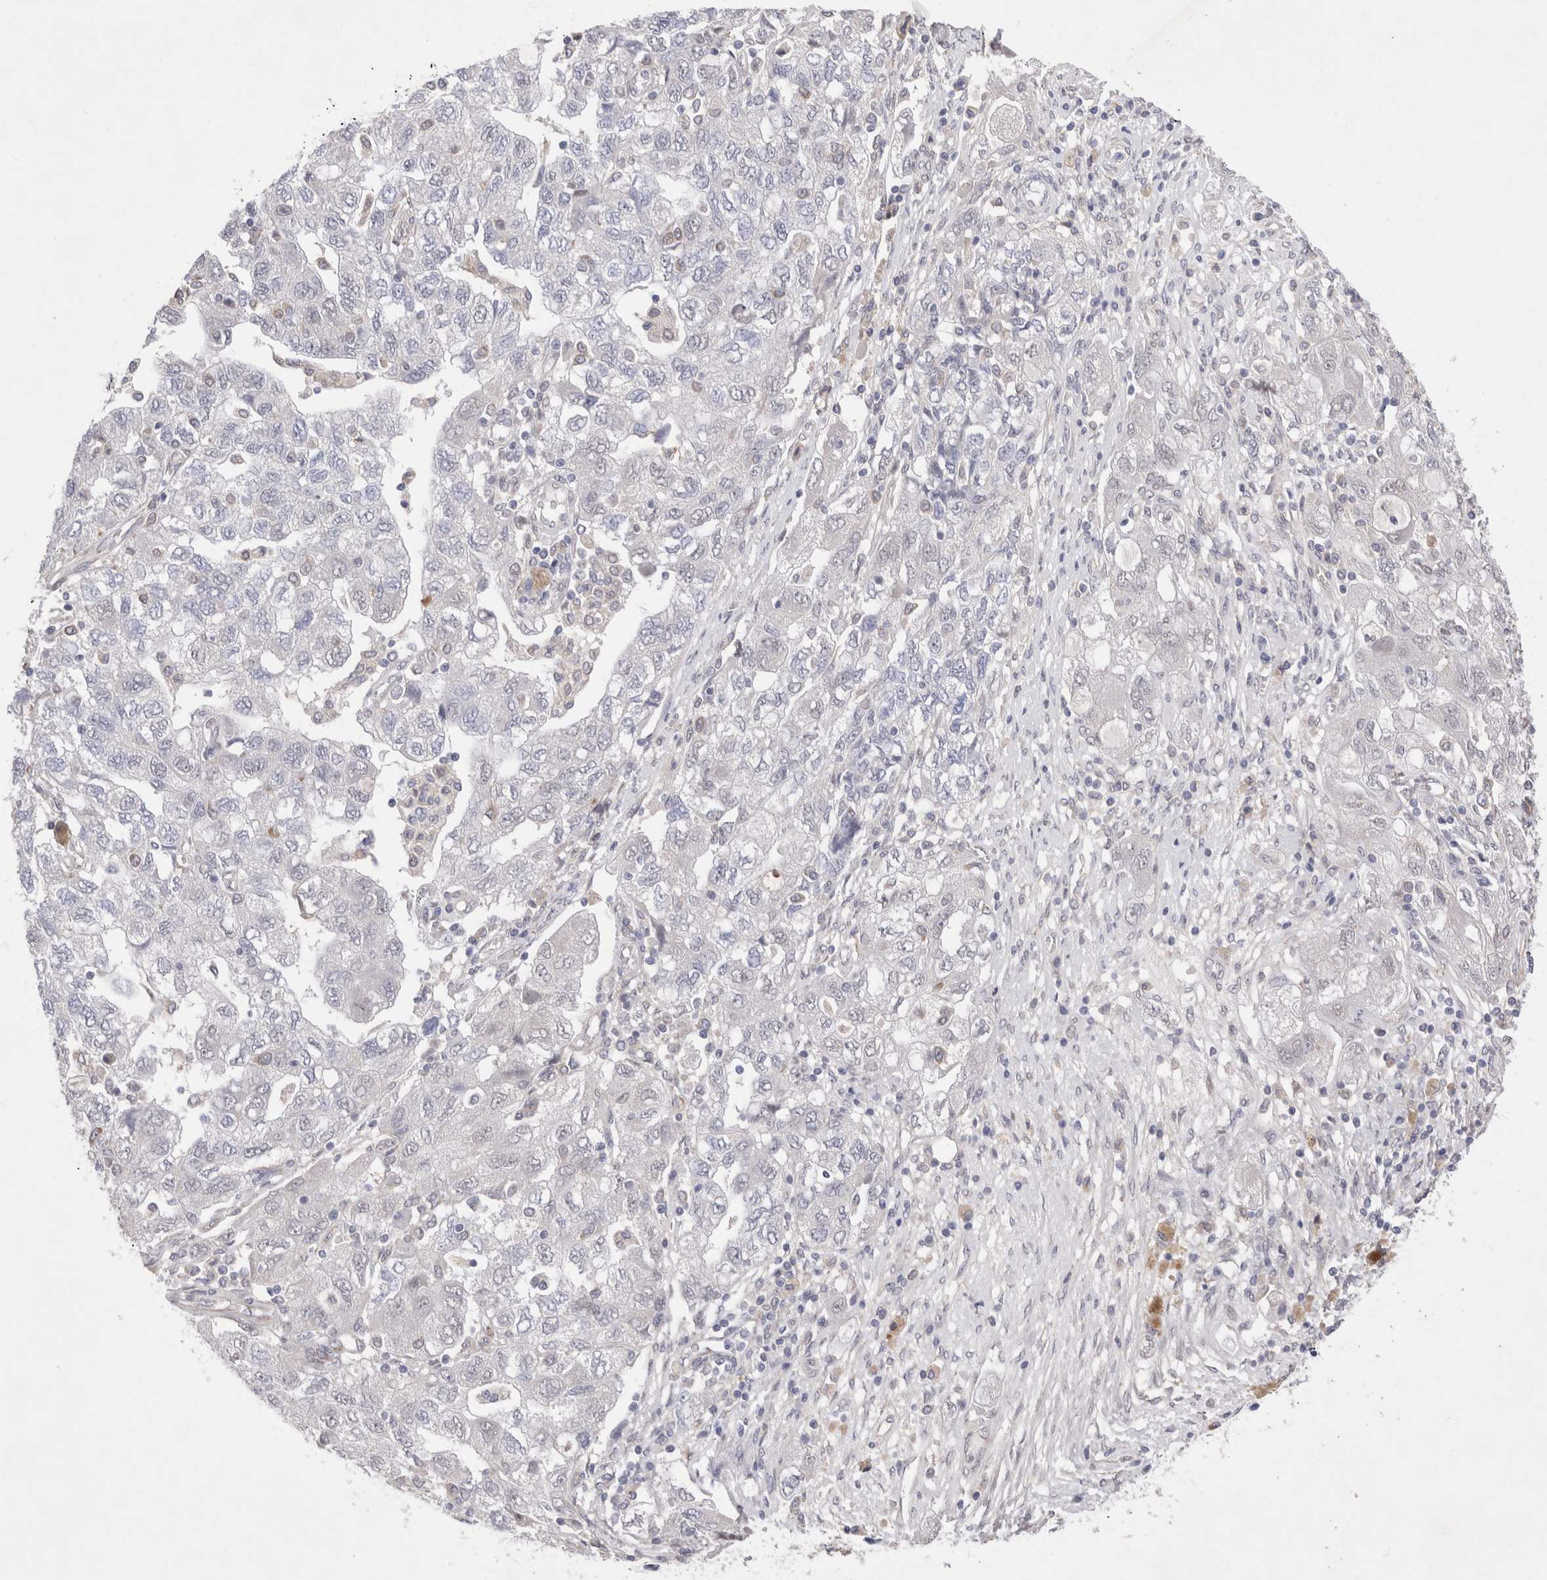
{"staining": {"intensity": "negative", "quantity": "none", "location": "none"}, "tissue": "ovarian cancer", "cell_type": "Tumor cells", "image_type": "cancer", "snomed": [{"axis": "morphology", "description": "Carcinoma, NOS"}, {"axis": "morphology", "description": "Cystadenocarcinoma, serous, NOS"}, {"axis": "topography", "description": "Ovary"}], "caption": "The immunohistochemistry histopathology image has no significant staining in tumor cells of ovarian cancer (carcinoma) tissue.", "gene": "GIMAP6", "patient": {"sex": "female", "age": 69}}